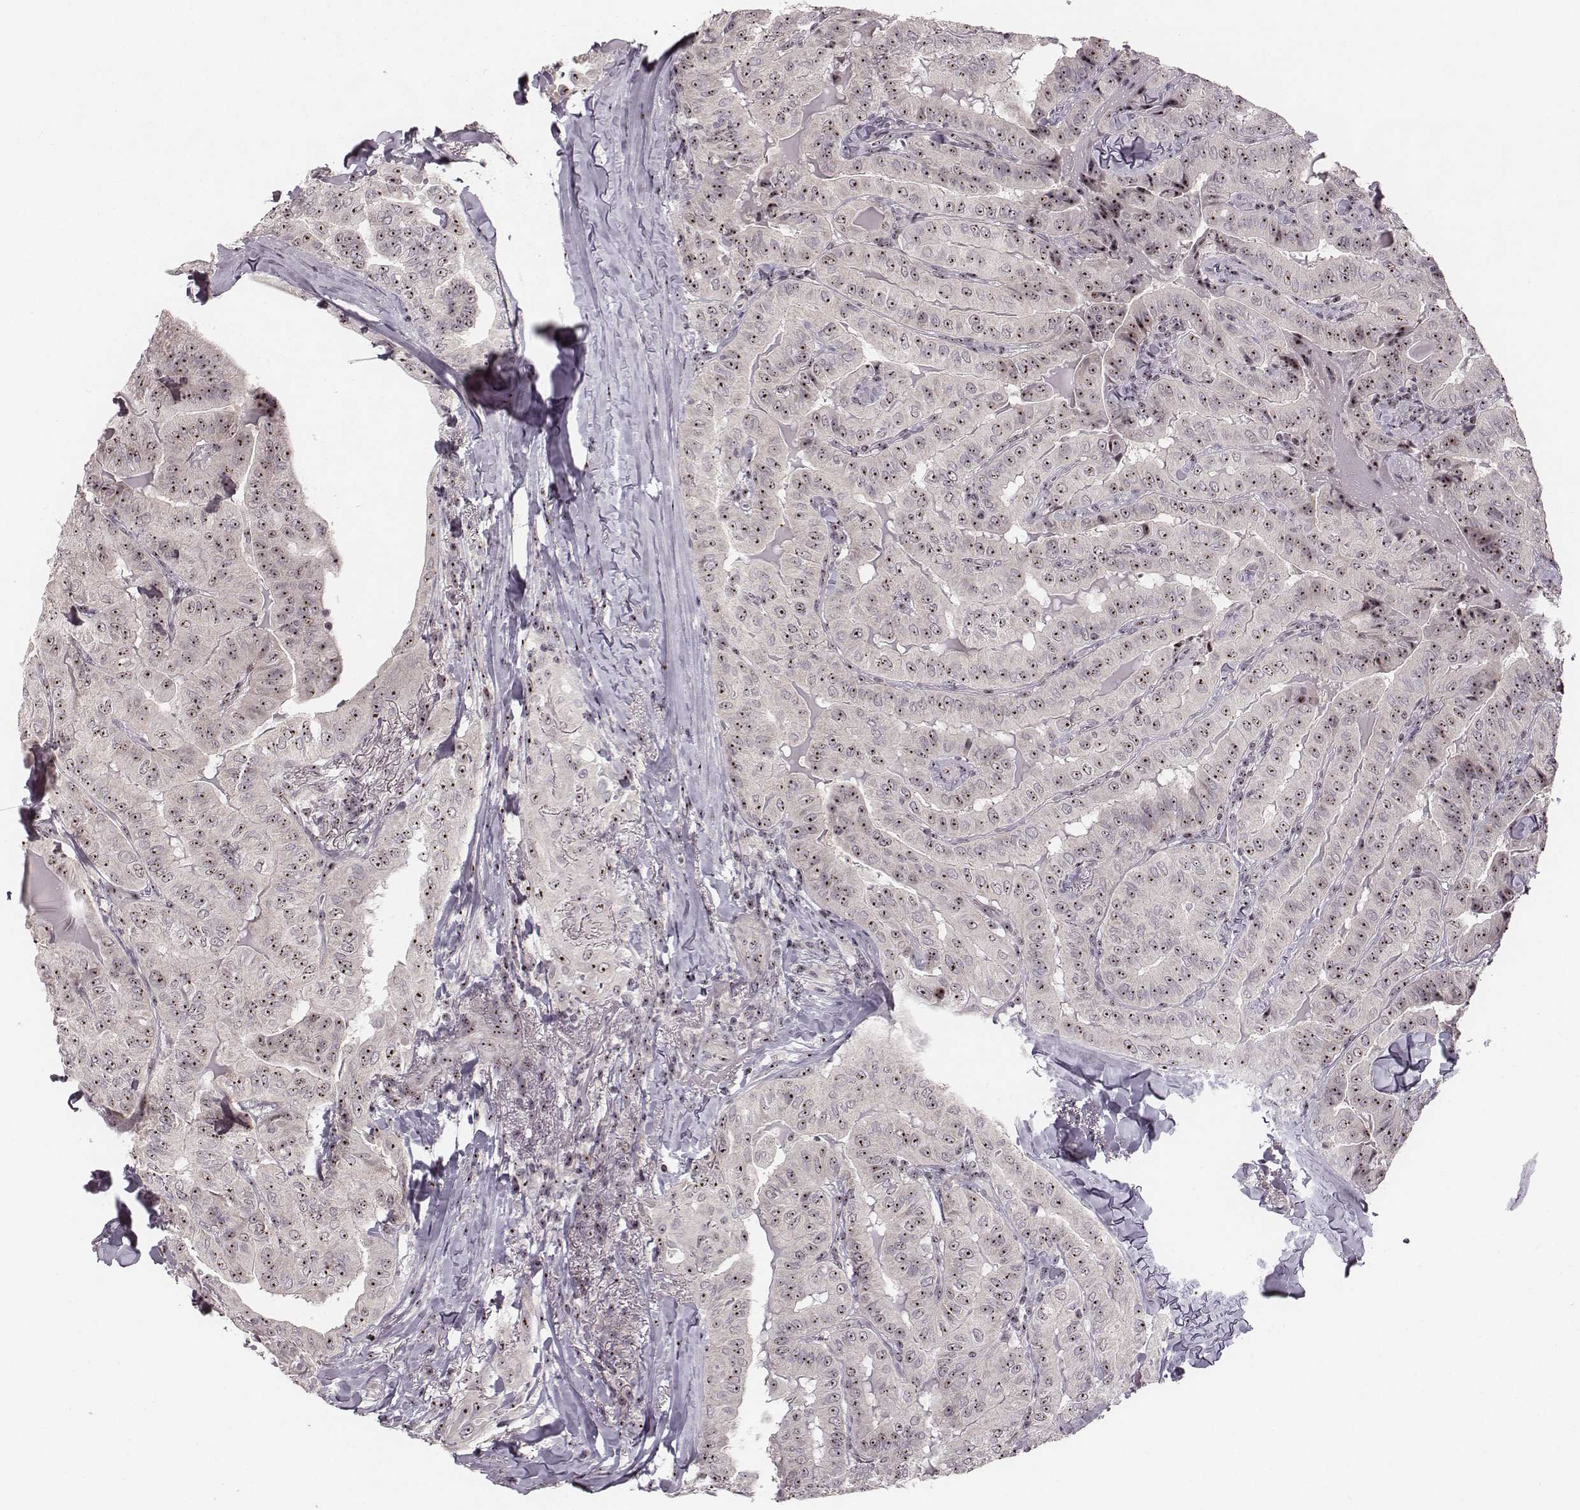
{"staining": {"intensity": "moderate", "quantity": ">75%", "location": "nuclear"}, "tissue": "thyroid cancer", "cell_type": "Tumor cells", "image_type": "cancer", "snomed": [{"axis": "morphology", "description": "Papillary adenocarcinoma, NOS"}, {"axis": "topography", "description": "Thyroid gland"}], "caption": "An IHC histopathology image of tumor tissue is shown. Protein staining in brown shows moderate nuclear positivity in thyroid papillary adenocarcinoma within tumor cells. Nuclei are stained in blue.", "gene": "NOP56", "patient": {"sex": "female", "age": 68}}